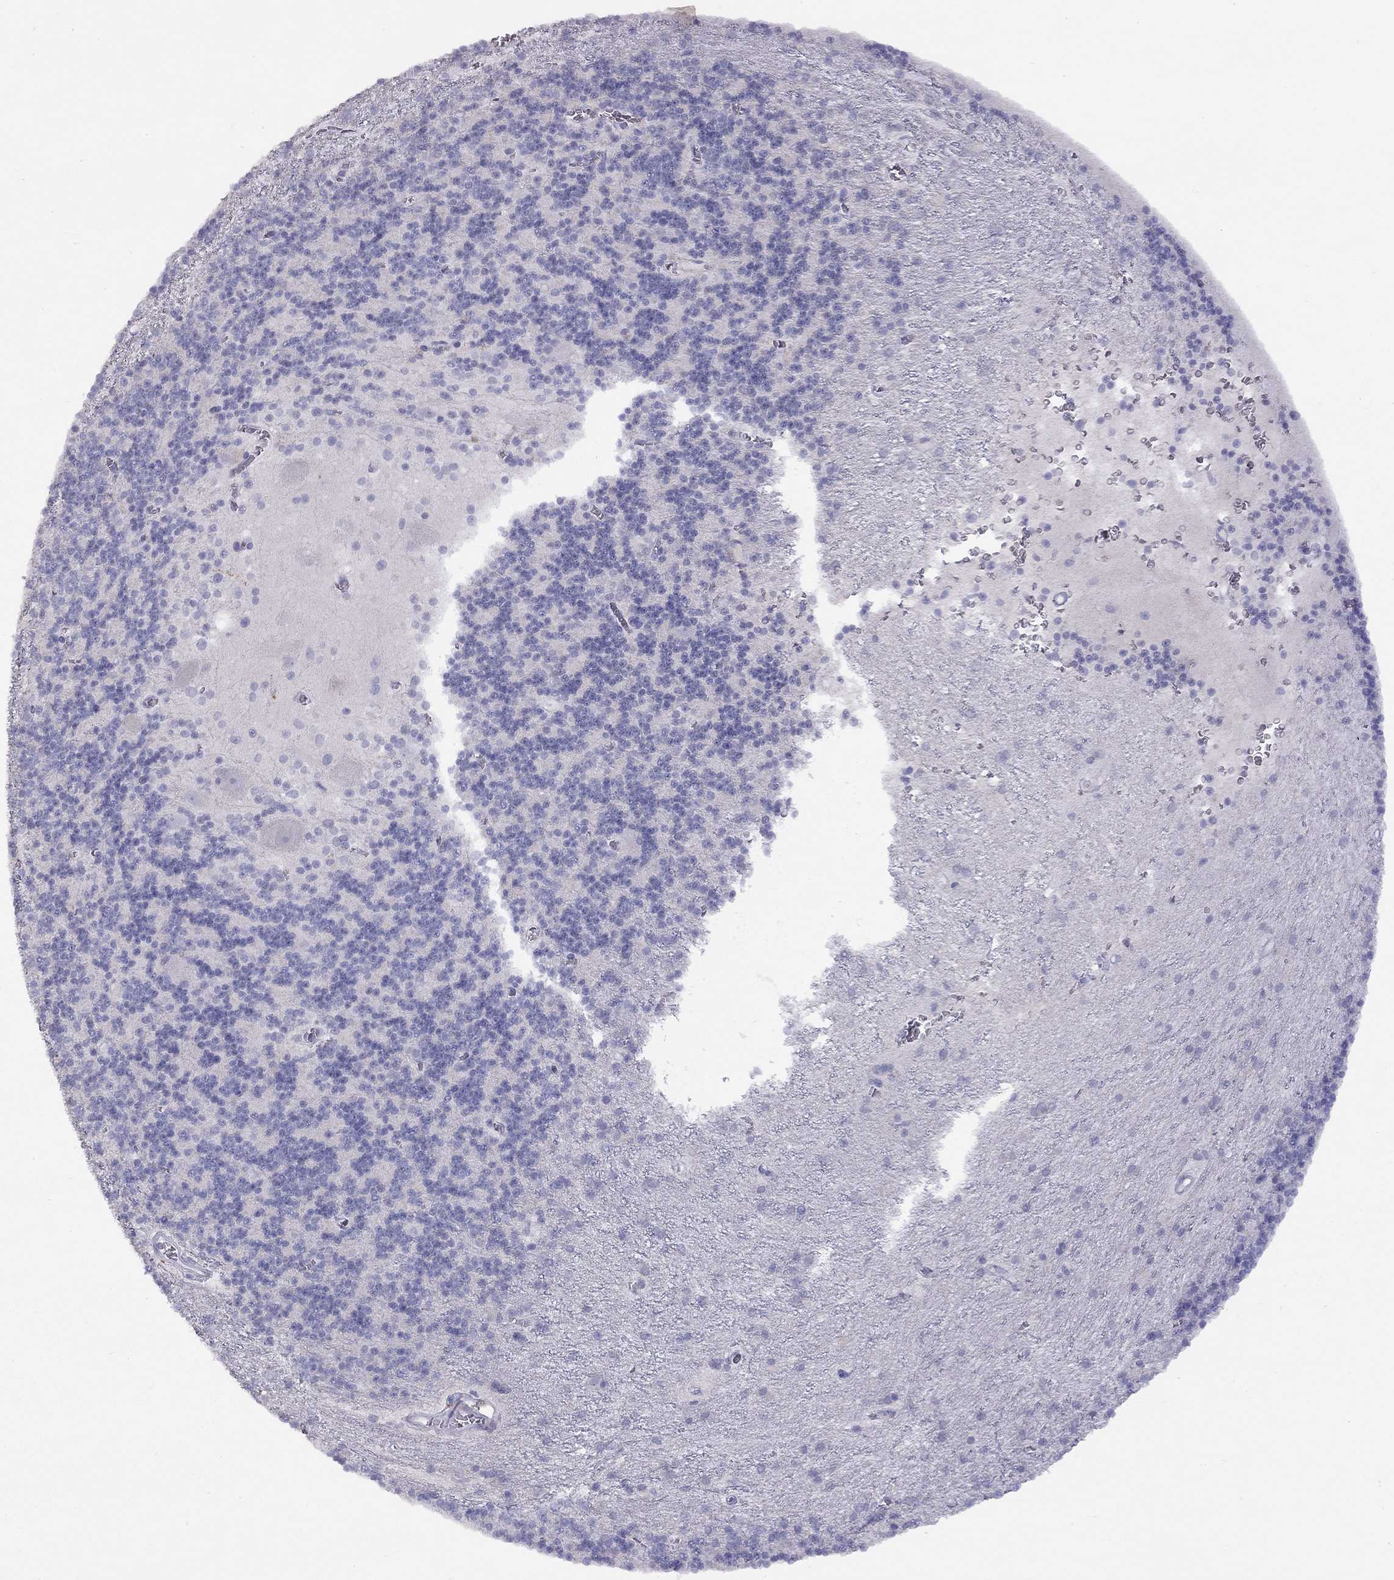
{"staining": {"intensity": "negative", "quantity": "none", "location": "none"}, "tissue": "cerebellum", "cell_type": "Cells in granular layer", "image_type": "normal", "snomed": [{"axis": "morphology", "description": "Normal tissue, NOS"}, {"axis": "topography", "description": "Cerebellum"}], "caption": "This is a image of IHC staining of benign cerebellum, which shows no staining in cells in granular layer. (DAB (3,3'-diaminobenzidine) immunohistochemistry (IHC) with hematoxylin counter stain).", "gene": "CPNE4", "patient": {"sex": "male", "age": 70}}